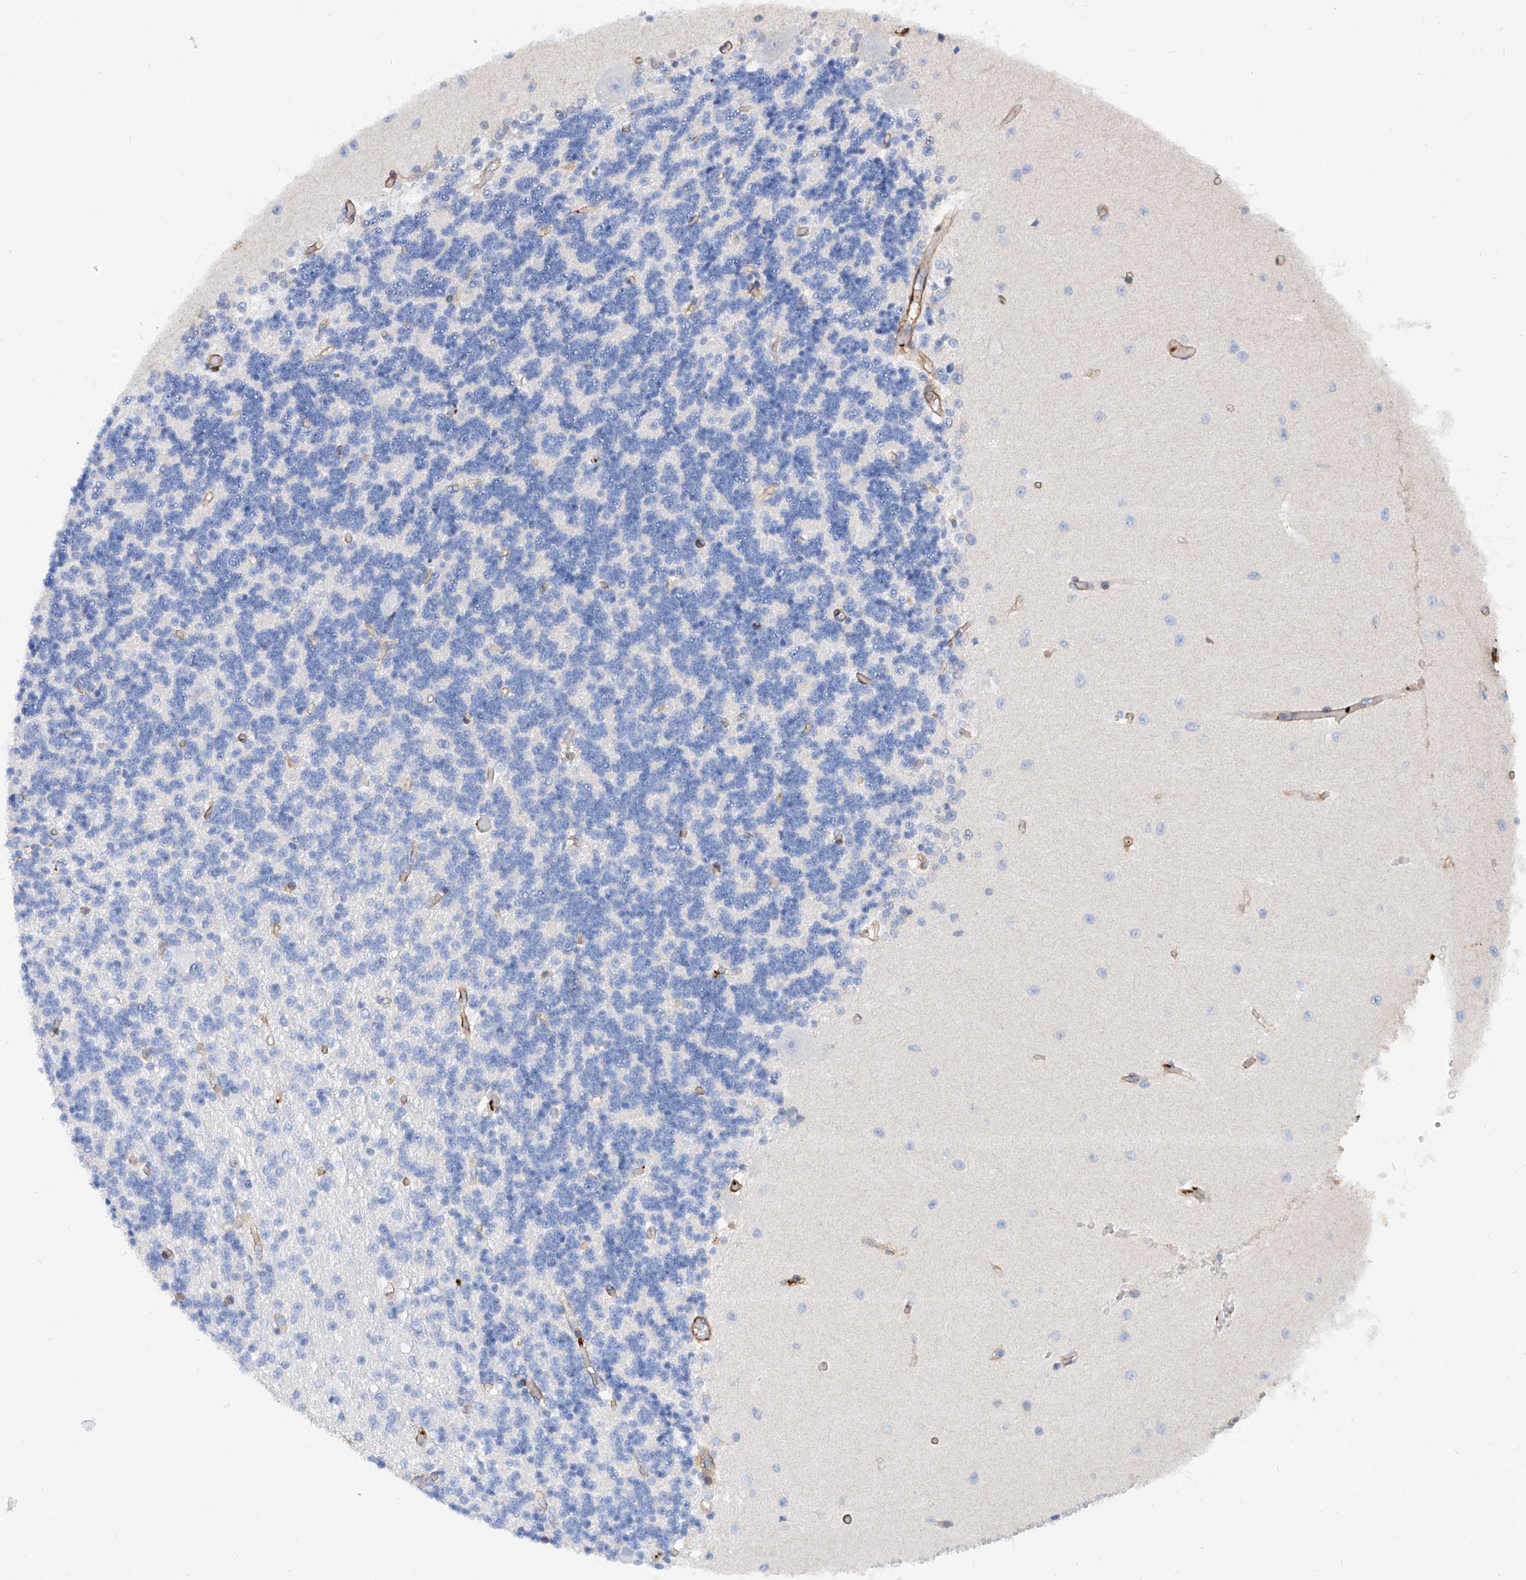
{"staining": {"intensity": "negative", "quantity": "none", "location": "none"}, "tissue": "cerebellum", "cell_type": "Cells in granular layer", "image_type": "normal", "snomed": [{"axis": "morphology", "description": "Normal tissue, NOS"}, {"axis": "topography", "description": "Cerebellum"}], "caption": "A photomicrograph of human cerebellum is negative for staining in cells in granular layer. (Brightfield microscopy of DAB IHC at high magnification).", "gene": "TAS2R60", "patient": {"sex": "male", "age": 37}}